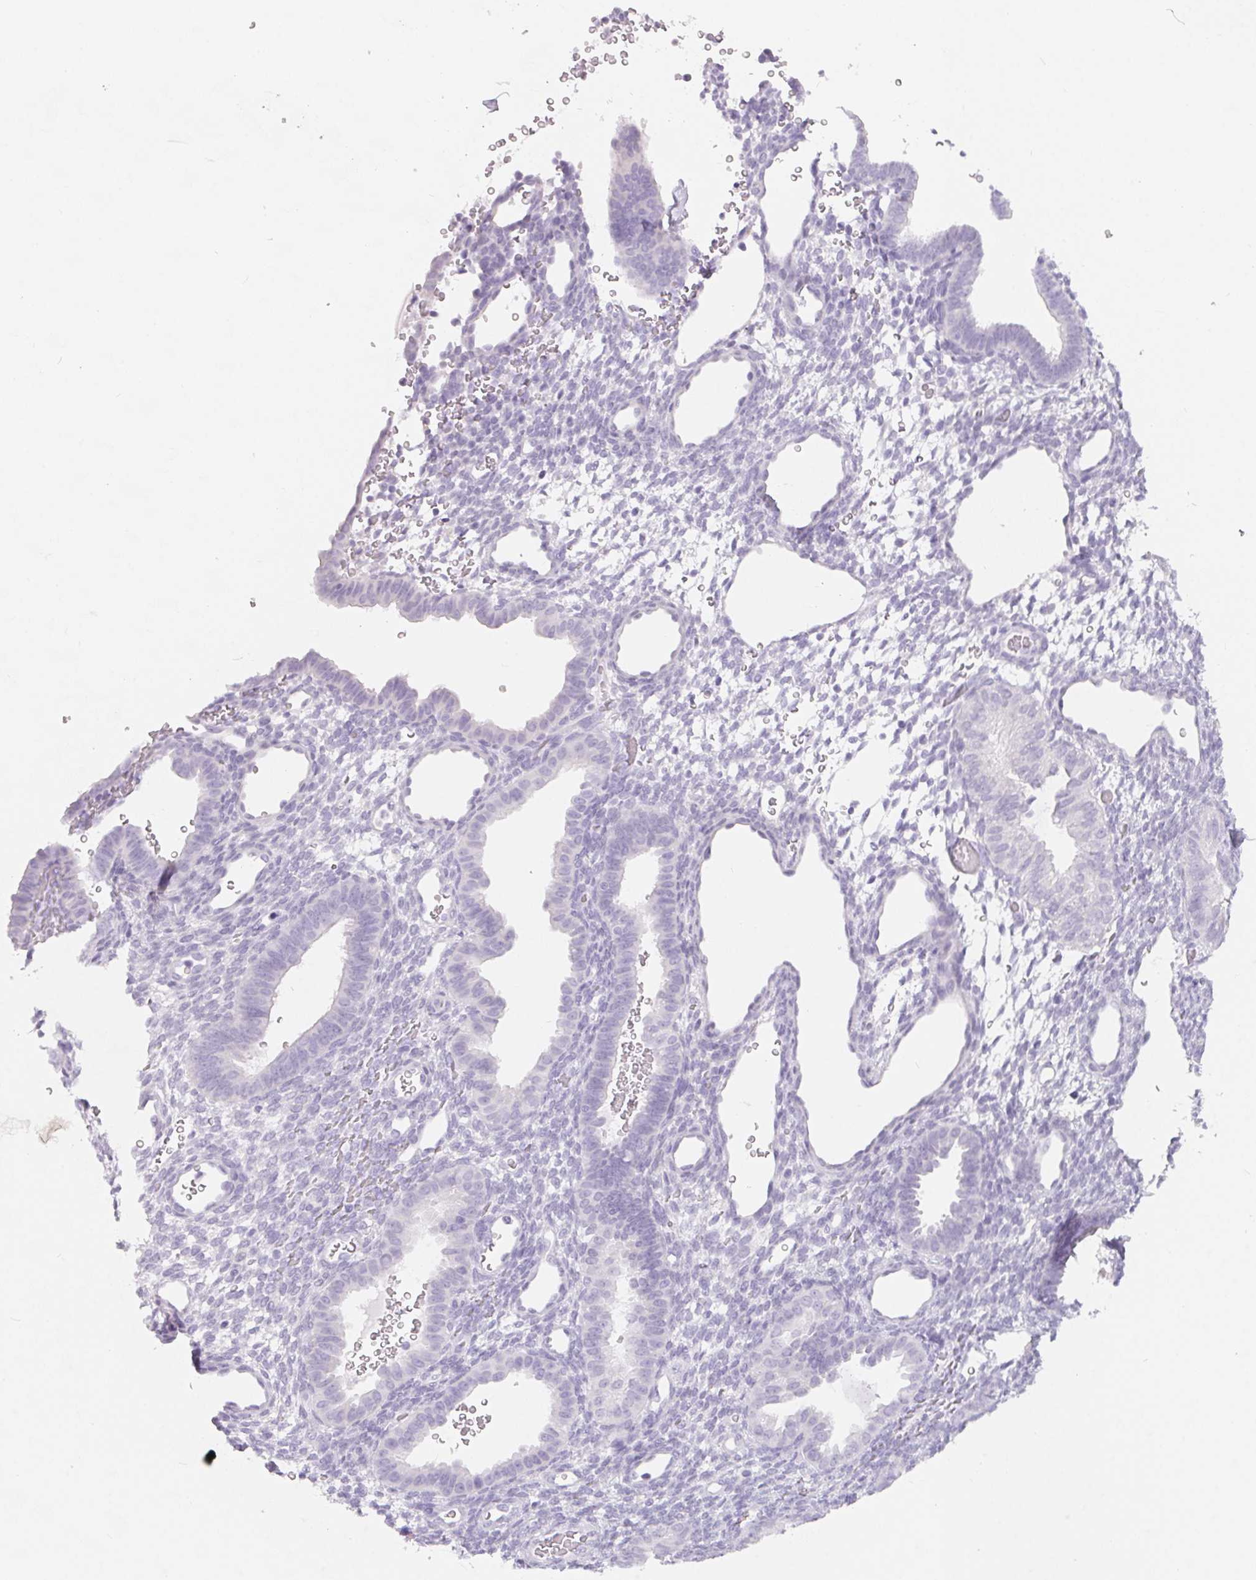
{"staining": {"intensity": "negative", "quantity": "none", "location": "none"}, "tissue": "endometrium", "cell_type": "Cells in endometrial stroma", "image_type": "normal", "snomed": [{"axis": "morphology", "description": "Normal tissue, NOS"}, {"axis": "topography", "description": "Endometrium"}], "caption": "Immunohistochemistry (IHC) of benign human endometrium reveals no positivity in cells in endometrial stroma. (Immunohistochemistry, brightfield microscopy, high magnification).", "gene": "SPACA5B", "patient": {"sex": "female", "age": 34}}